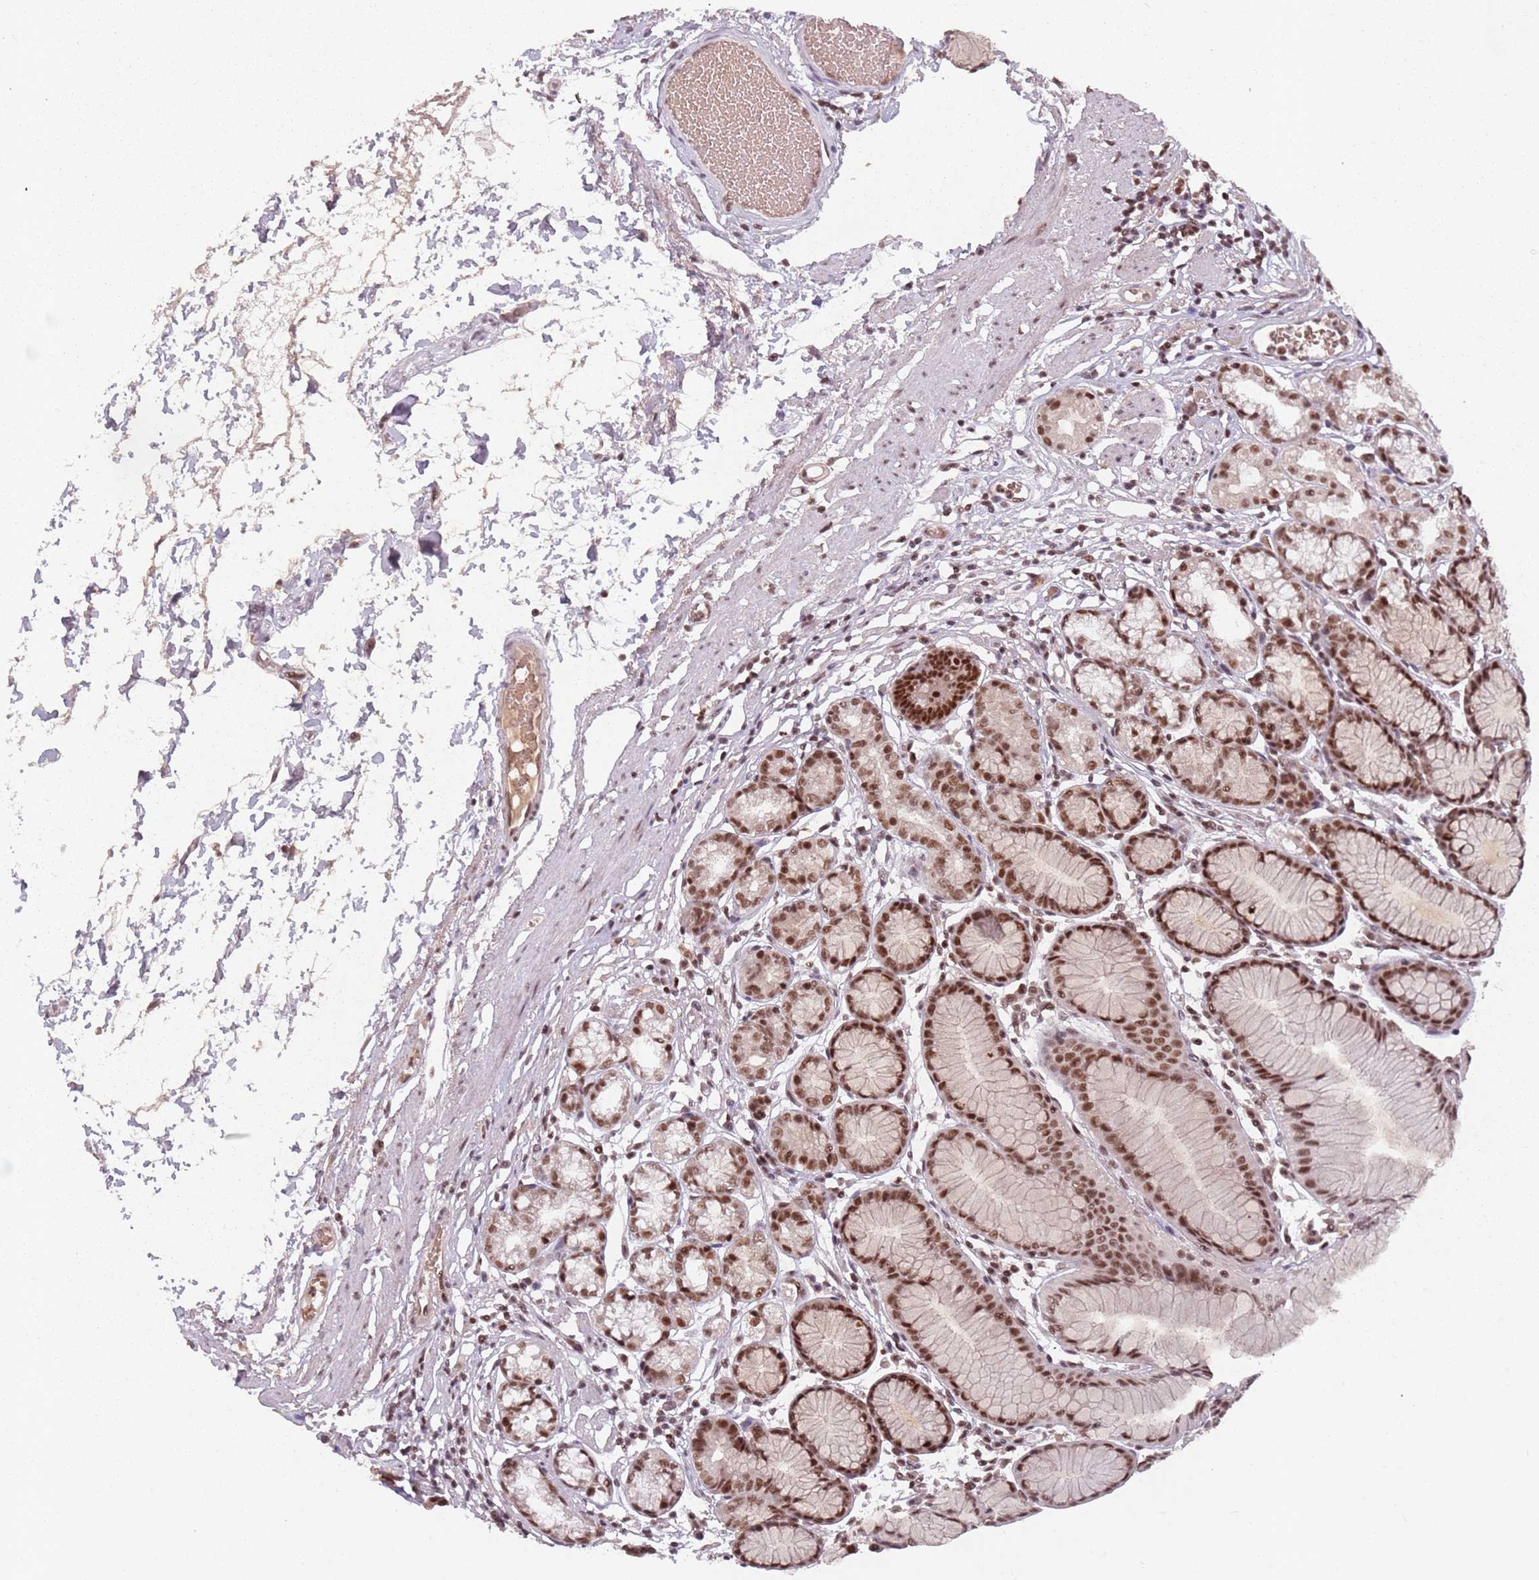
{"staining": {"intensity": "strong", "quantity": ">75%", "location": "nuclear"}, "tissue": "stomach", "cell_type": "Glandular cells", "image_type": "normal", "snomed": [{"axis": "morphology", "description": "Normal tissue, NOS"}, {"axis": "topography", "description": "Stomach"}], "caption": "This is a micrograph of IHC staining of normal stomach, which shows strong positivity in the nuclear of glandular cells.", "gene": "NCBP1", "patient": {"sex": "female", "age": 57}}